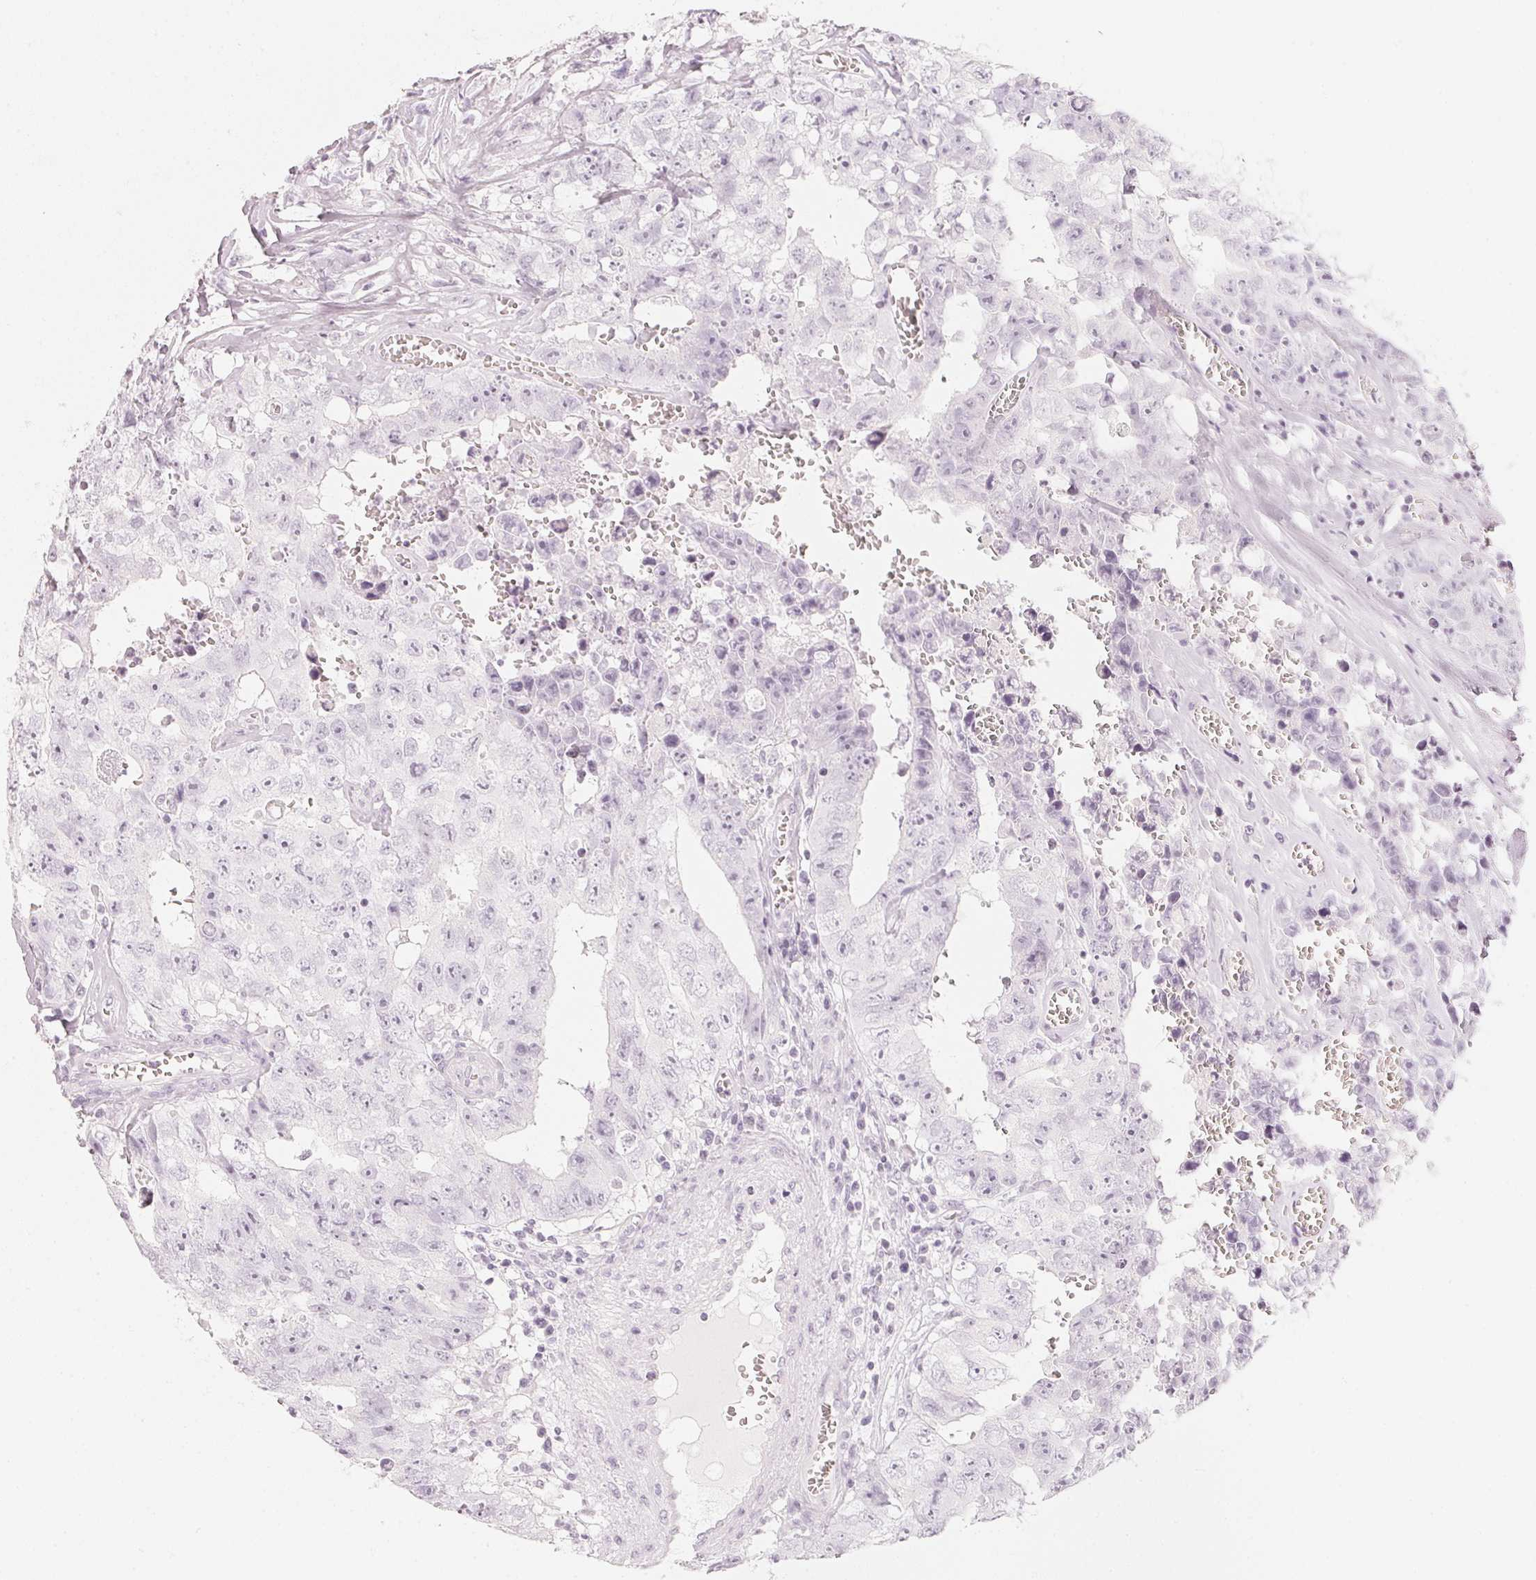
{"staining": {"intensity": "negative", "quantity": "none", "location": "none"}, "tissue": "testis cancer", "cell_type": "Tumor cells", "image_type": "cancer", "snomed": [{"axis": "morphology", "description": "Carcinoma, Embryonal, NOS"}, {"axis": "topography", "description": "Testis"}], "caption": "Embryonal carcinoma (testis) was stained to show a protein in brown. There is no significant staining in tumor cells. (DAB immunohistochemistry (IHC), high magnification).", "gene": "SLC22A8", "patient": {"sex": "male", "age": 36}}